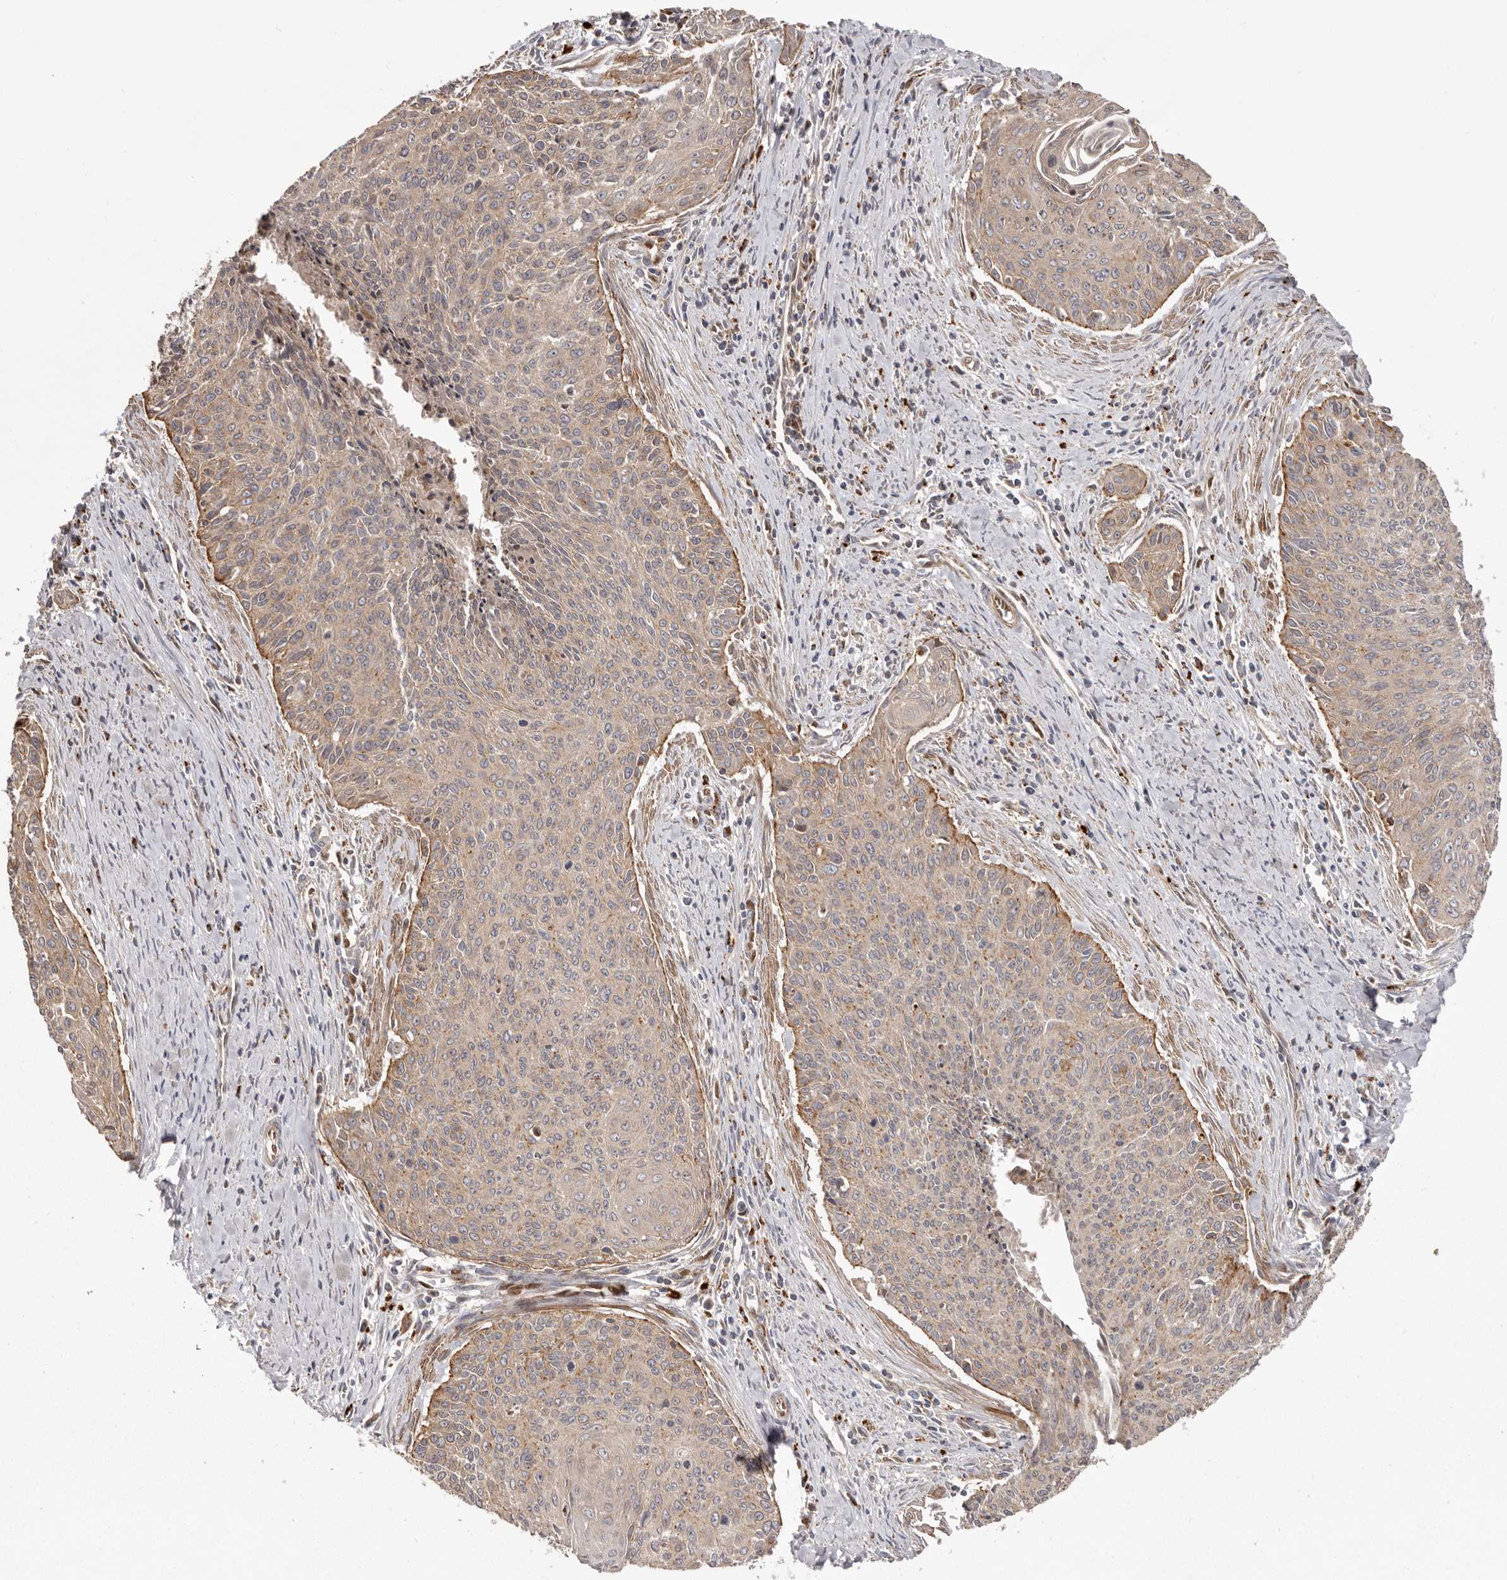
{"staining": {"intensity": "weak", "quantity": ">75%", "location": "cytoplasmic/membranous"}, "tissue": "cervical cancer", "cell_type": "Tumor cells", "image_type": "cancer", "snomed": [{"axis": "morphology", "description": "Squamous cell carcinoma, NOS"}, {"axis": "topography", "description": "Cervix"}], "caption": "IHC image of human cervical cancer stained for a protein (brown), which displays low levels of weak cytoplasmic/membranous positivity in approximately >75% of tumor cells.", "gene": "NUP43", "patient": {"sex": "female", "age": 55}}